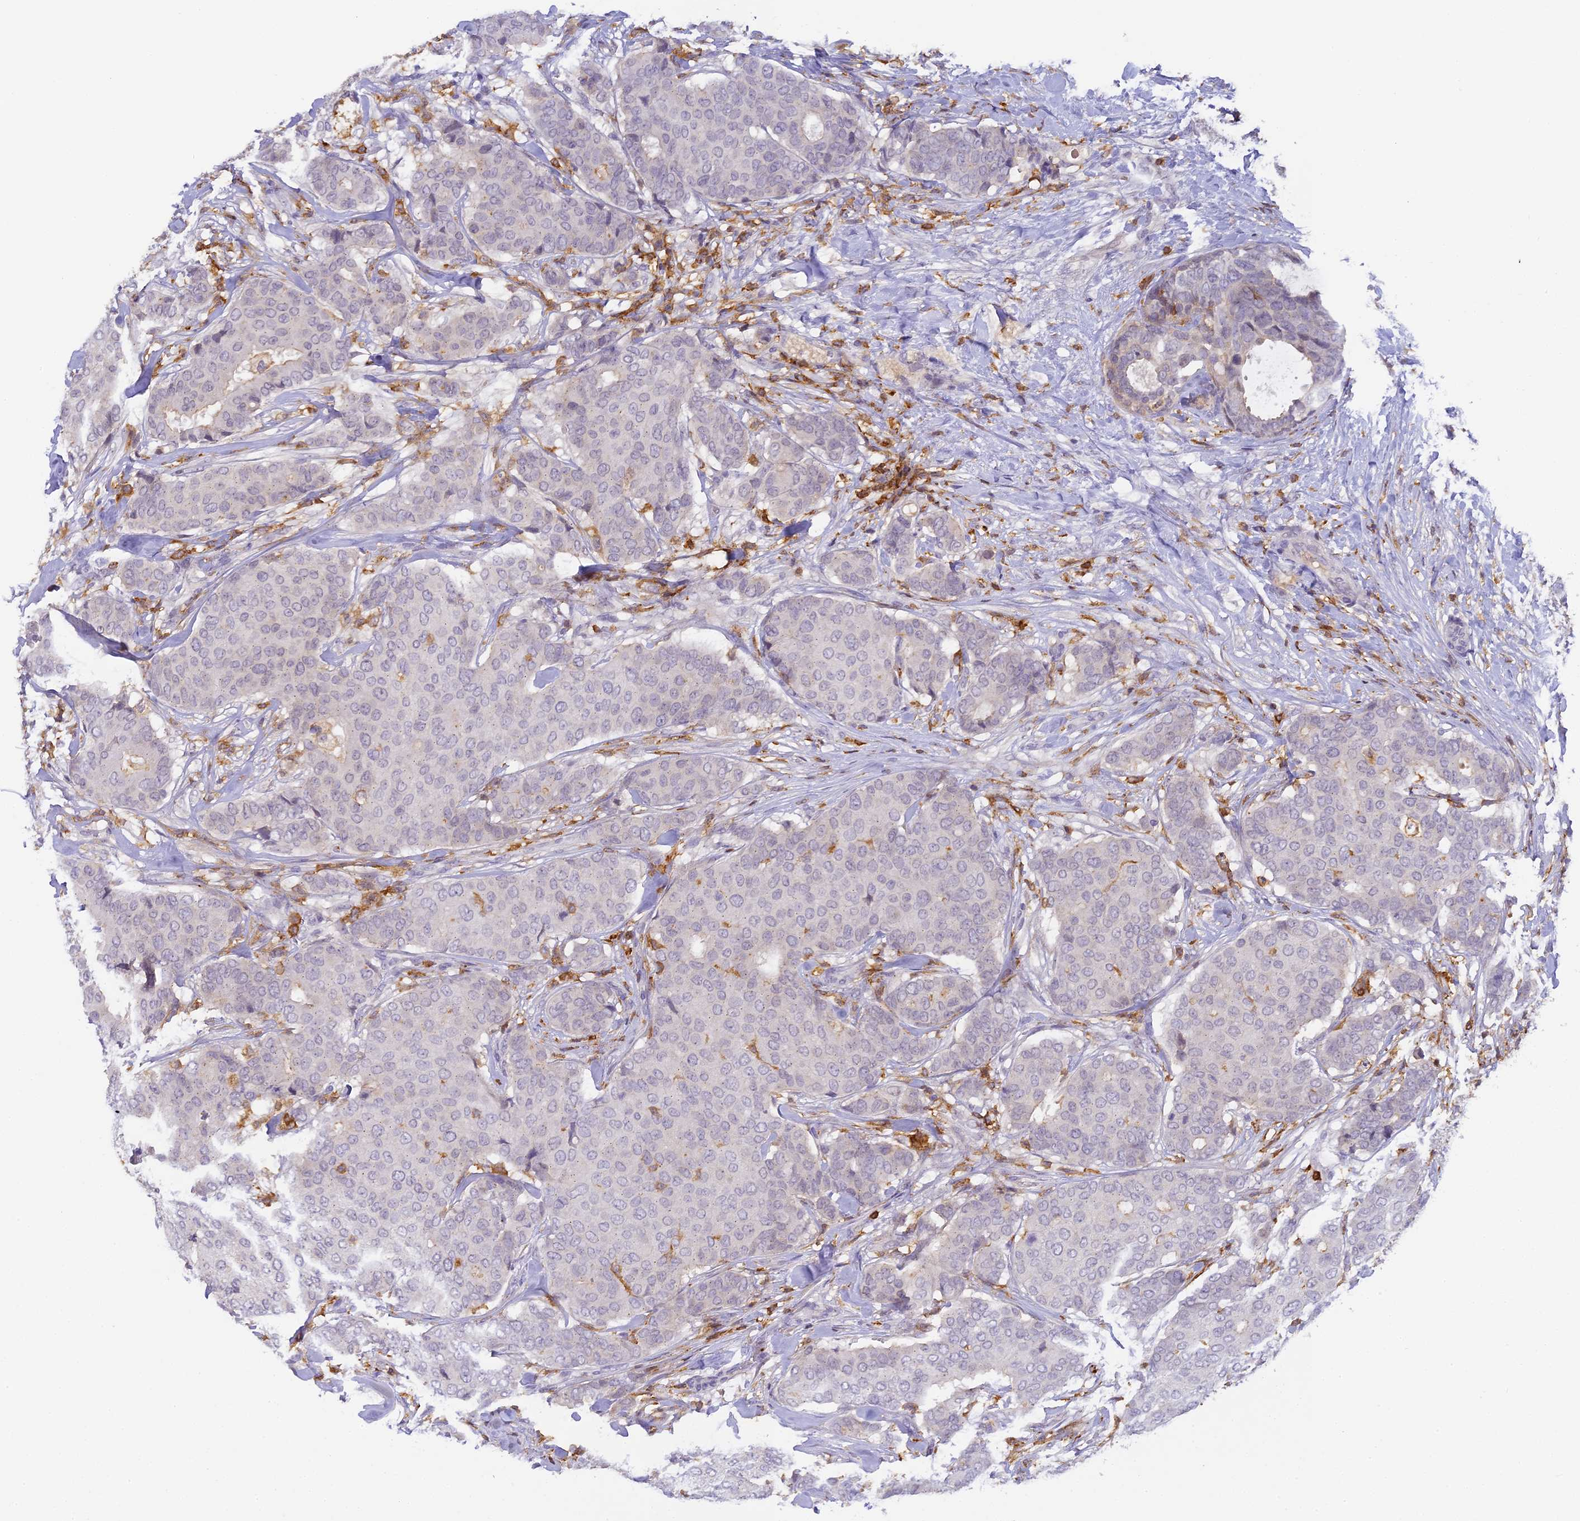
{"staining": {"intensity": "weak", "quantity": "<25%", "location": "cytoplasmic/membranous"}, "tissue": "breast cancer", "cell_type": "Tumor cells", "image_type": "cancer", "snomed": [{"axis": "morphology", "description": "Duct carcinoma"}, {"axis": "topography", "description": "Breast"}], "caption": "DAB (3,3'-diaminobenzidine) immunohistochemical staining of breast cancer (intraductal carcinoma) displays no significant expression in tumor cells.", "gene": "FYB1", "patient": {"sex": "female", "age": 75}}